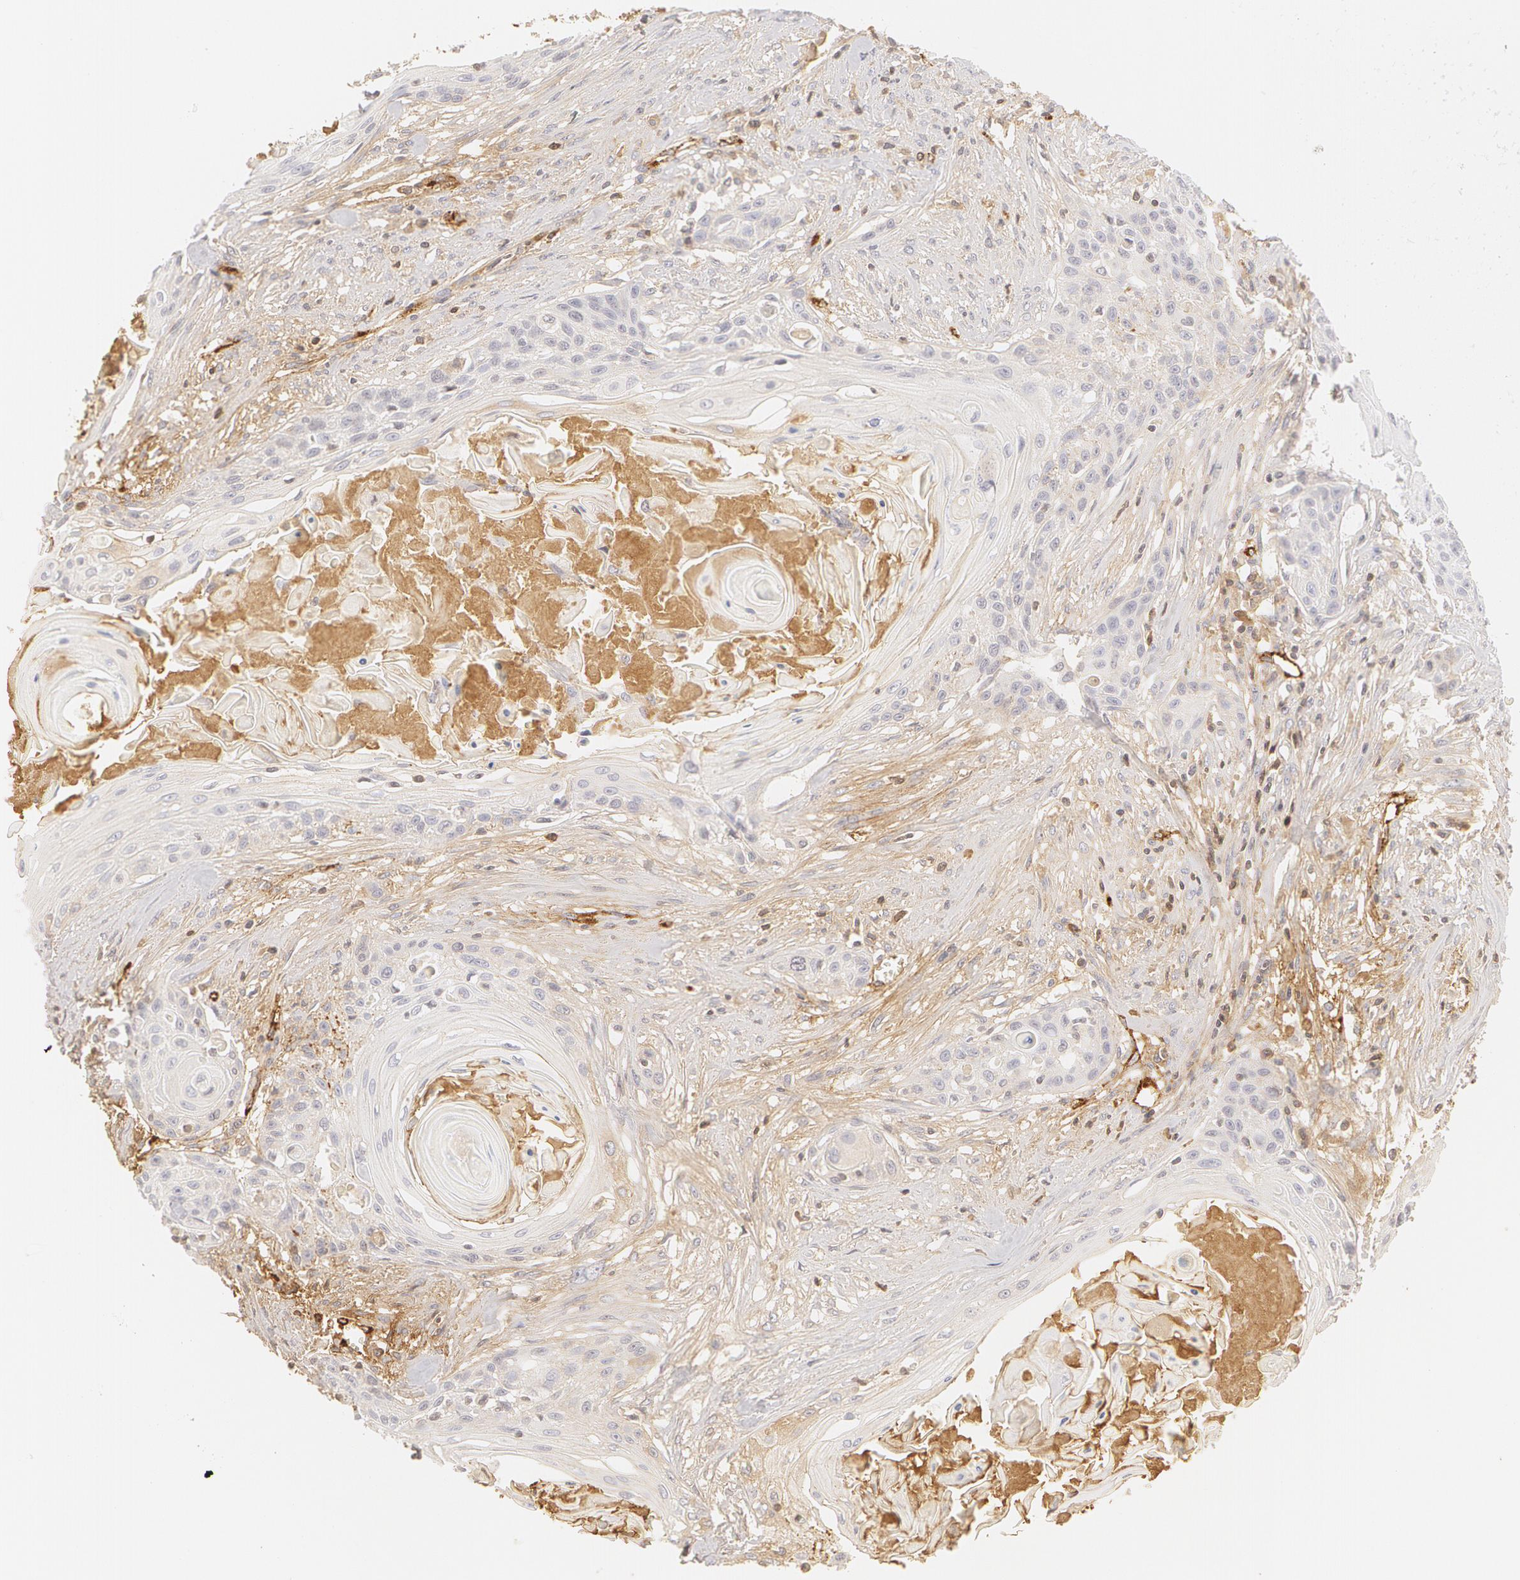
{"staining": {"intensity": "weak", "quantity": "<25%", "location": "cytoplasmic/membranous"}, "tissue": "head and neck cancer", "cell_type": "Tumor cells", "image_type": "cancer", "snomed": [{"axis": "morphology", "description": "Squamous cell carcinoma, NOS"}, {"axis": "morphology", "description": "Squamous cell carcinoma, metastatic, NOS"}, {"axis": "topography", "description": "Lymph node"}, {"axis": "topography", "description": "Salivary gland"}, {"axis": "topography", "description": "Head-Neck"}], "caption": "DAB (3,3'-diaminobenzidine) immunohistochemical staining of head and neck cancer (metastatic squamous cell carcinoma) shows no significant positivity in tumor cells. The staining was performed using DAB to visualize the protein expression in brown, while the nuclei were stained in blue with hematoxylin (Magnification: 20x).", "gene": "VWF", "patient": {"sex": "female", "age": 74}}